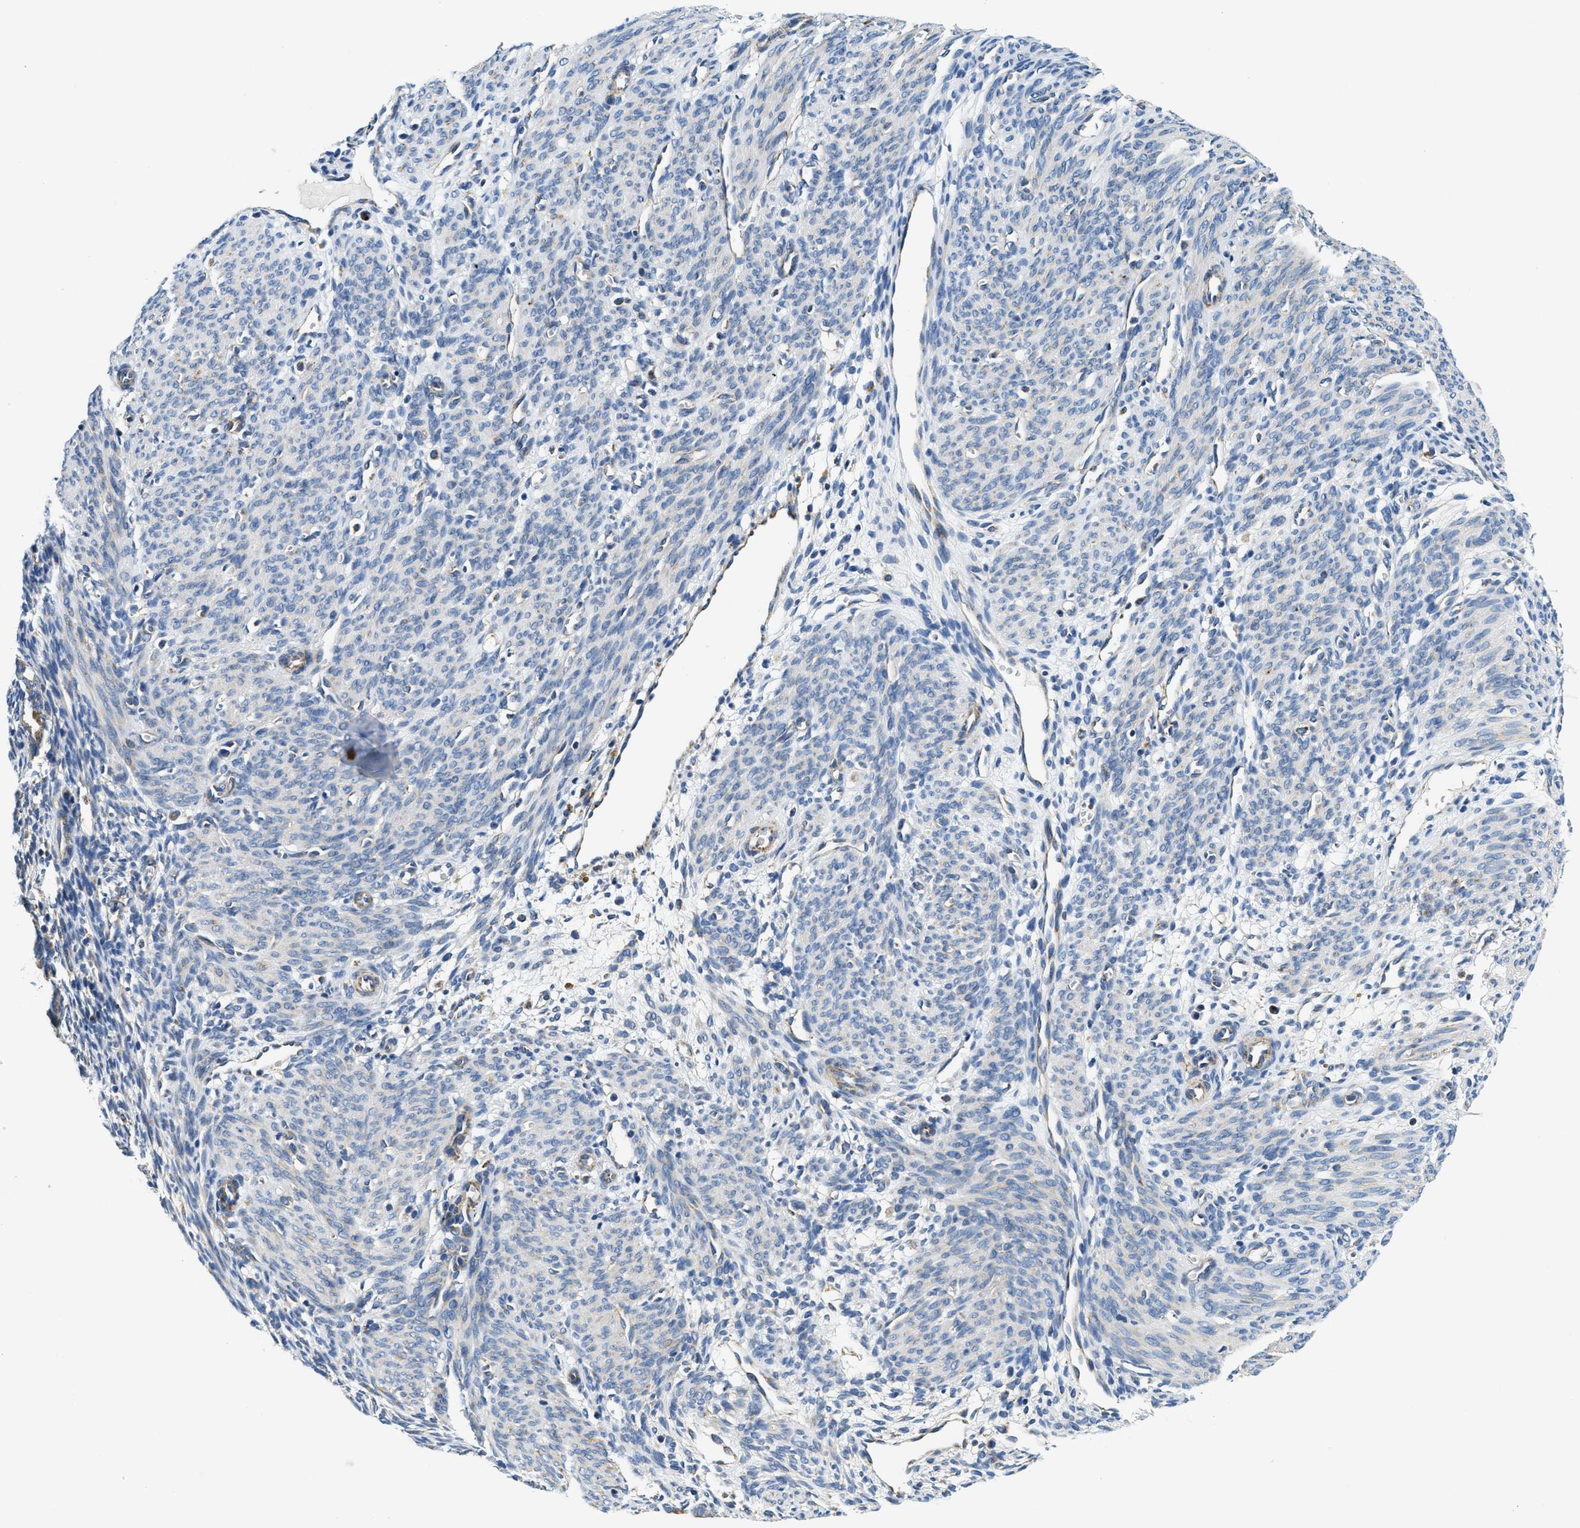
{"staining": {"intensity": "moderate", "quantity": "<25%", "location": "cytoplasmic/membranous"}, "tissue": "endometrium", "cell_type": "Cells in endometrial stroma", "image_type": "normal", "snomed": [{"axis": "morphology", "description": "Normal tissue, NOS"}, {"axis": "morphology", "description": "Adenocarcinoma, NOS"}, {"axis": "topography", "description": "Endometrium"}, {"axis": "topography", "description": "Ovary"}], "caption": "Protein expression analysis of normal human endometrium reveals moderate cytoplasmic/membranous staining in approximately <25% of cells in endometrial stroma.", "gene": "SAMD4B", "patient": {"sex": "female", "age": 68}}